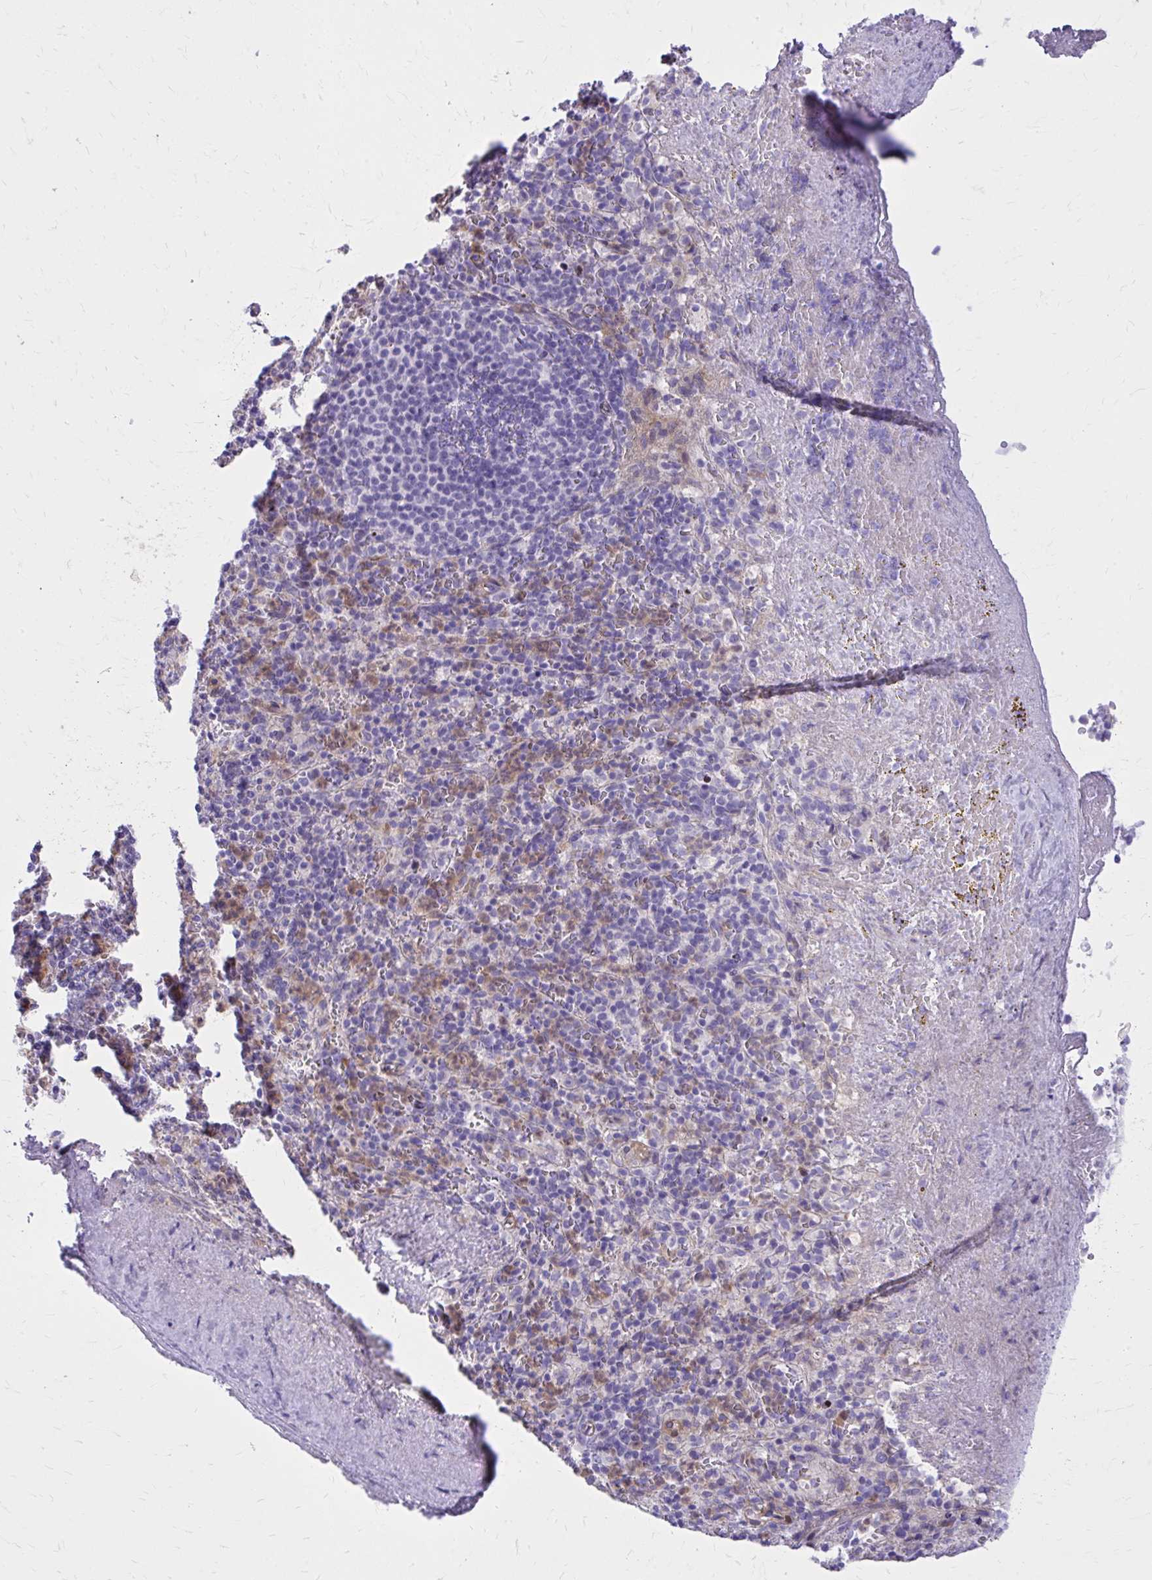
{"staining": {"intensity": "negative", "quantity": "none", "location": "none"}, "tissue": "spleen", "cell_type": "Cells in red pulp", "image_type": "normal", "snomed": [{"axis": "morphology", "description": "Normal tissue, NOS"}, {"axis": "topography", "description": "Spleen"}], "caption": "High magnification brightfield microscopy of benign spleen stained with DAB (3,3'-diaminobenzidine) (brown) and counterstained with hematoxylin (blue): cells in red pulp show no significant positivity. (Immunohistochemistry, brightfield microscopy, high magnification).", "gene": "ADAMTSL1", "patient": {"sex": "female", "age": 74}}